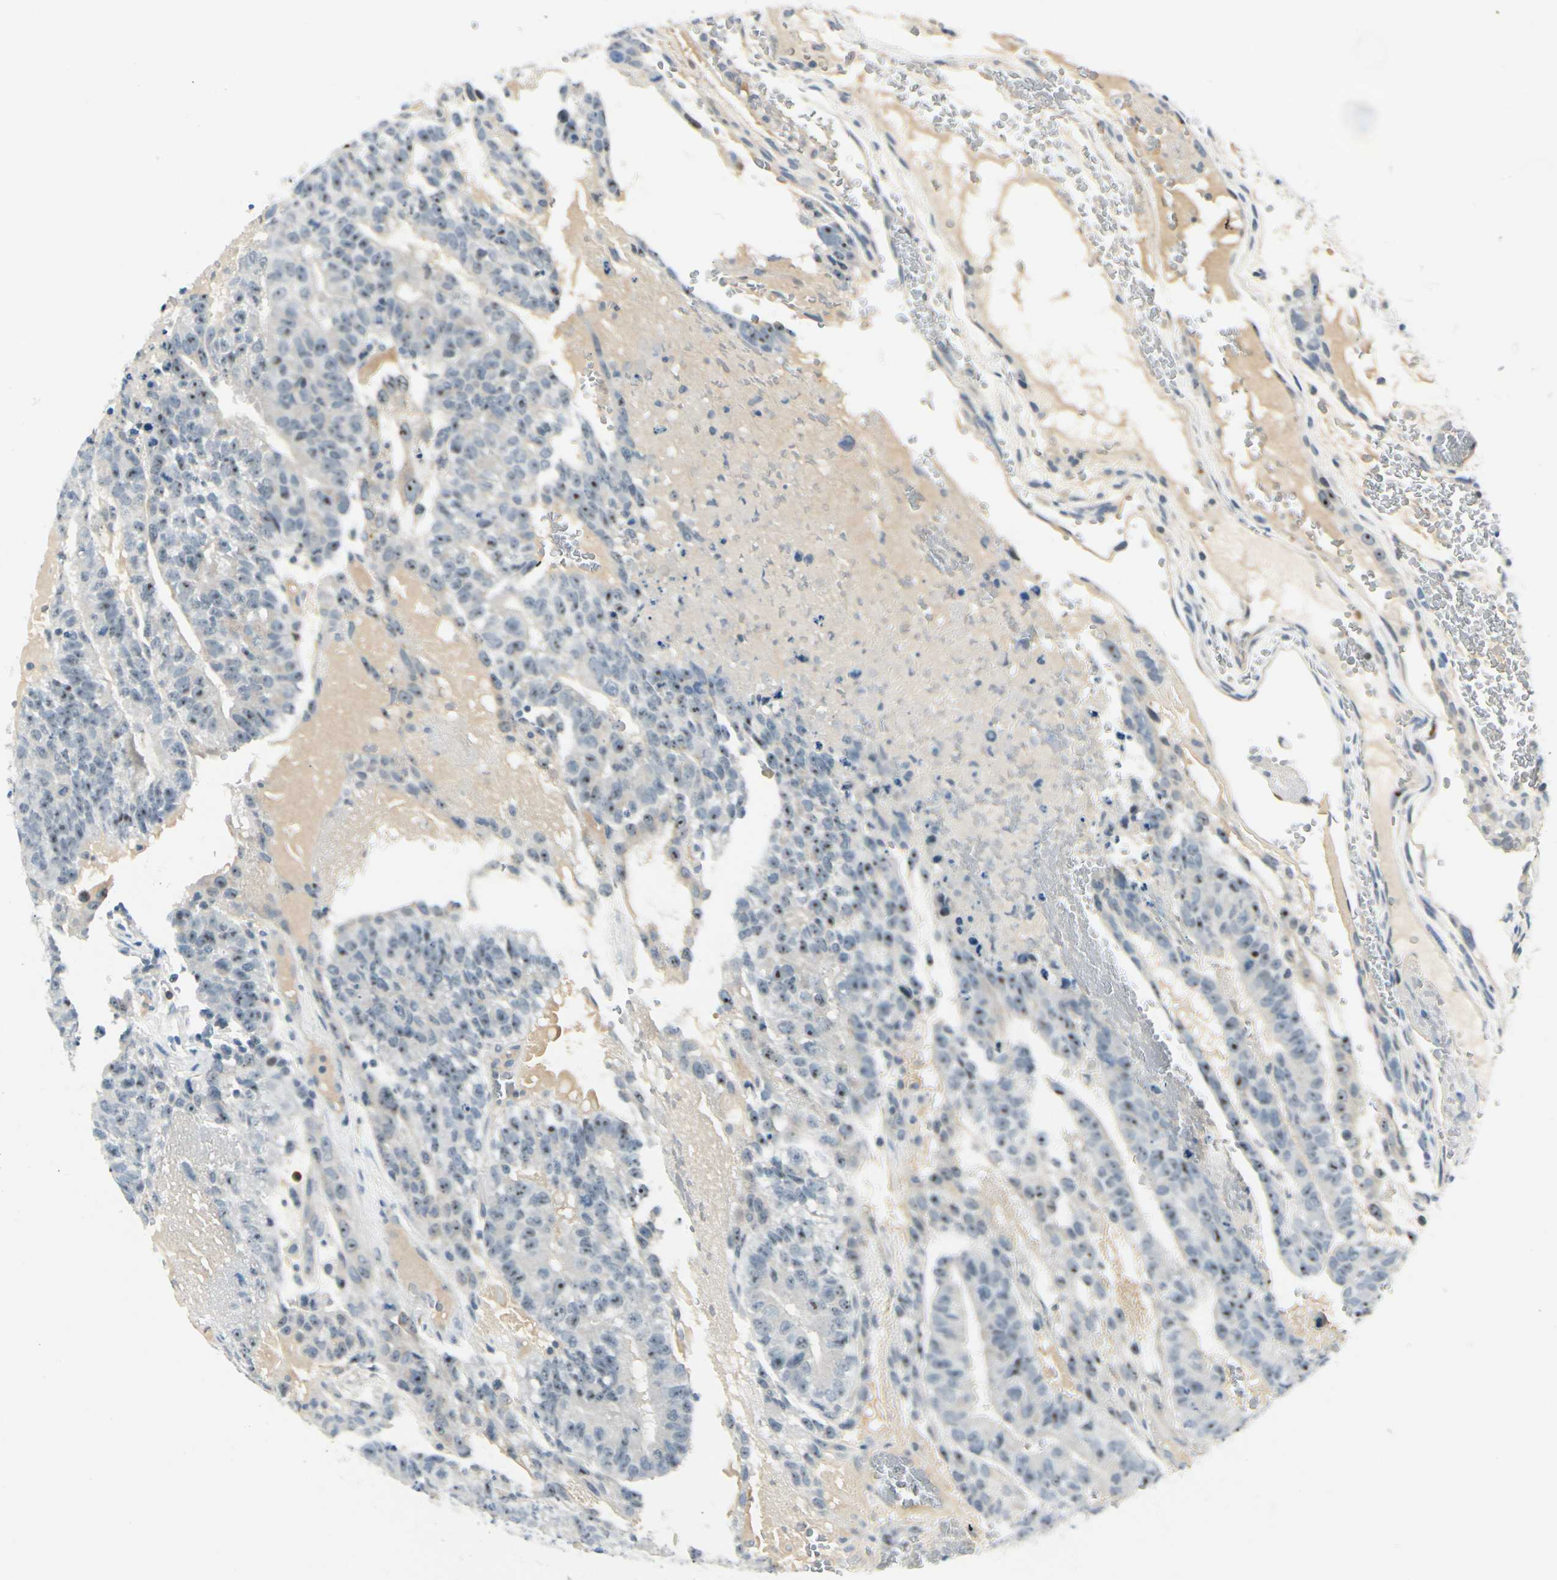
{"staining": {"intensity": "weak", "quantity": "25%-75%", "location": "nuclear"}, "tissue": "testis cancer", "cell_type": "Tumor cells", "image_type": "cancer", "snomed": [{"axis": "morphology", "description": "Seminoma, NOS"}, {"axis": "morphology", "description": "Carcinoma, Embryonal, NOS"}, {"axis": "topography", "description": "Testis"}], "caption": "Testis cancer (seminoma) tissue shows weak nuclear expression in approximately 25%-75% of tumor cells (Brightfield microscopy of DAB IHC at high magnification).", "gene": "ZSCAN1", "patient": {"sex": "male", "age": 52}}